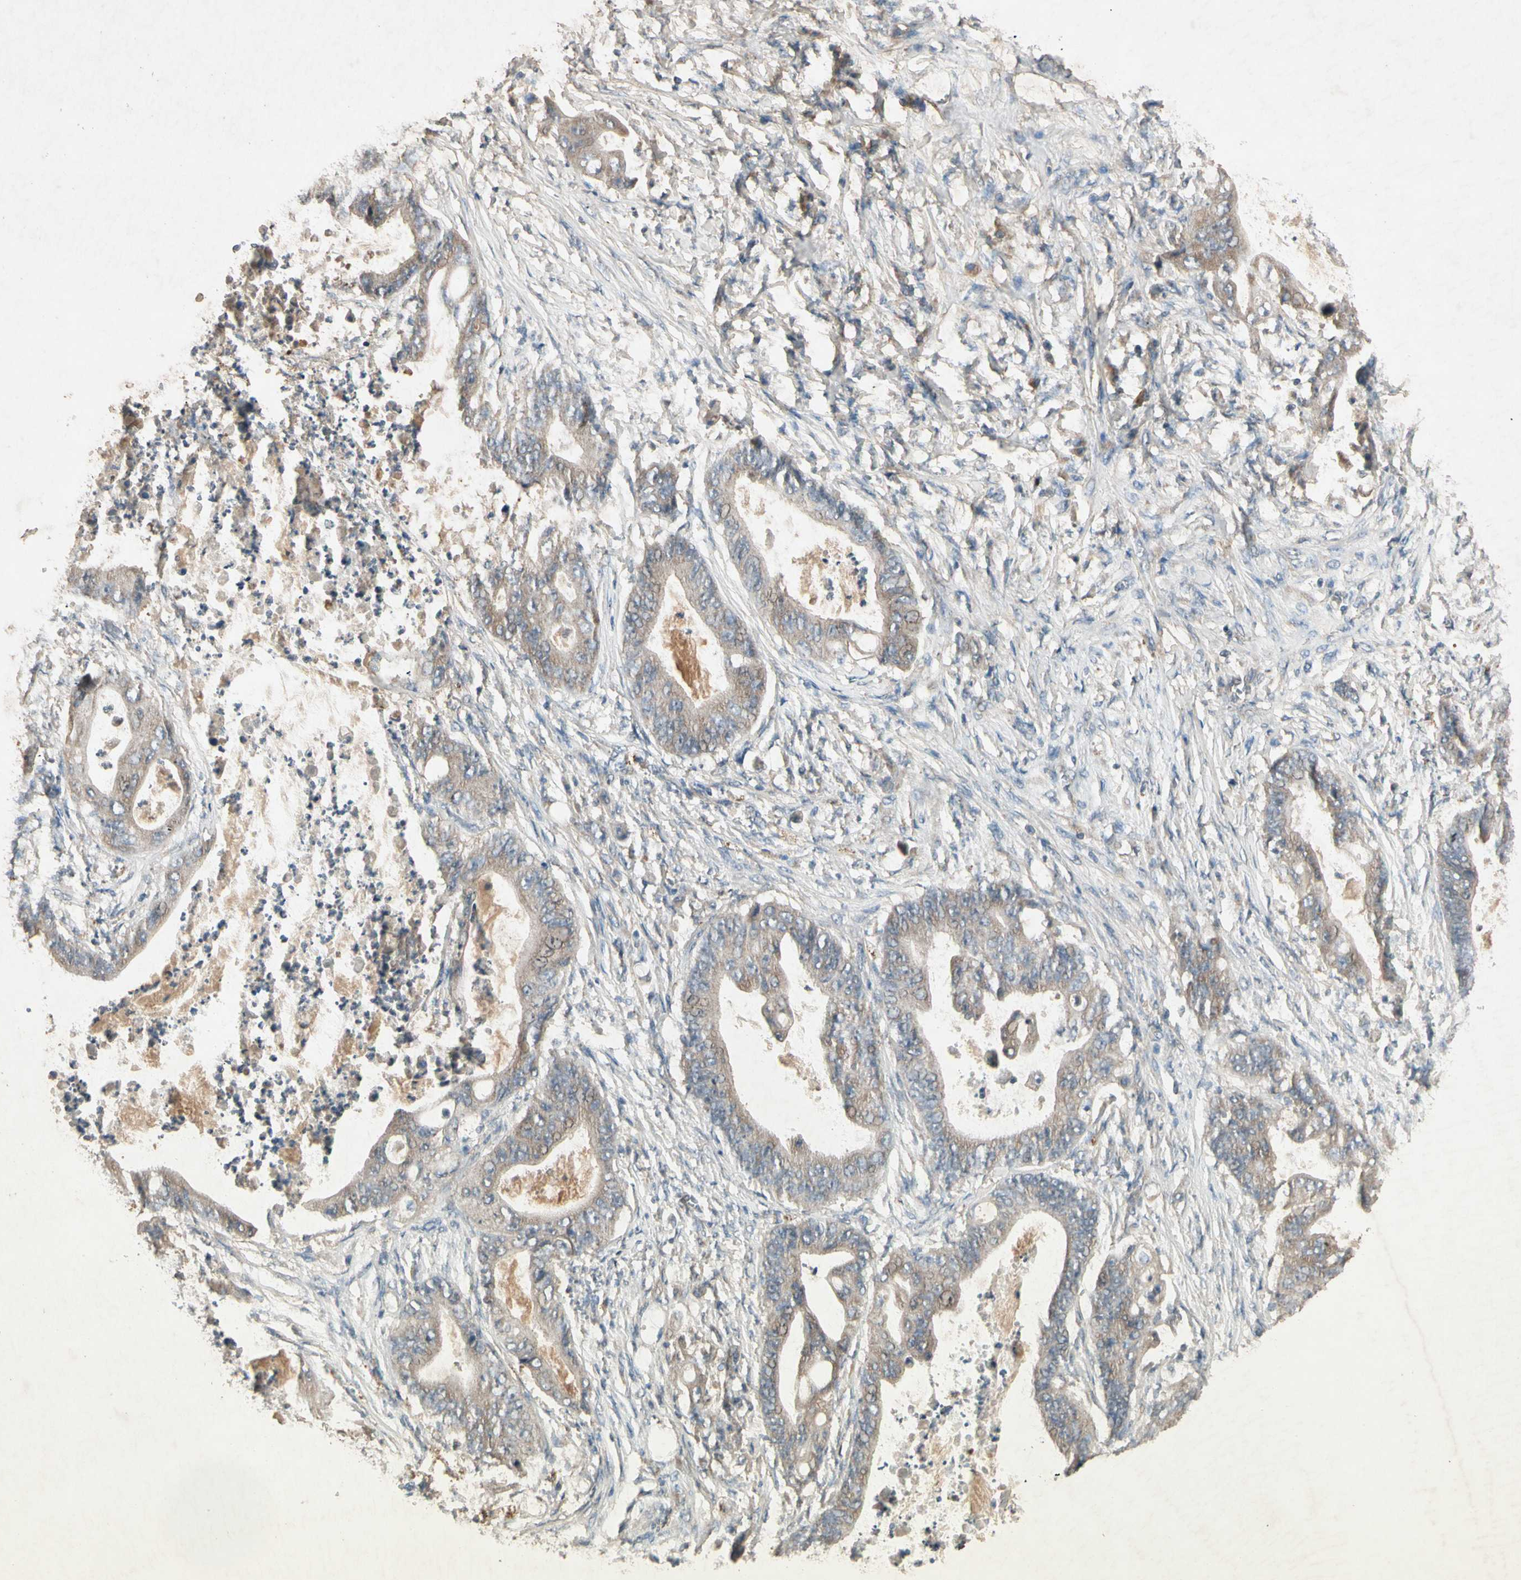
{"staining": {"intensity": "weak", "quantity": "25%-75%", "location": "cytoplasmic/membranous"}, "tissue": "stomach cancer", "cell_type": "Tumor cells", "image_type": "cancer", "snomed": [{"axis": "morphology", "description": "Adenocarcinoma, NOS"}, {"axis": "topography", "description": "Stomach"}], "caption": "Brown immunohistochemical staining in stomach cancer (adenocarcinoma) demonstrates weak cytoplasmic/membranous positivity in about 25%-75% of tumor cells.", "gene": "GPLD1", "patient": {"sex": "female", "age": 73}}